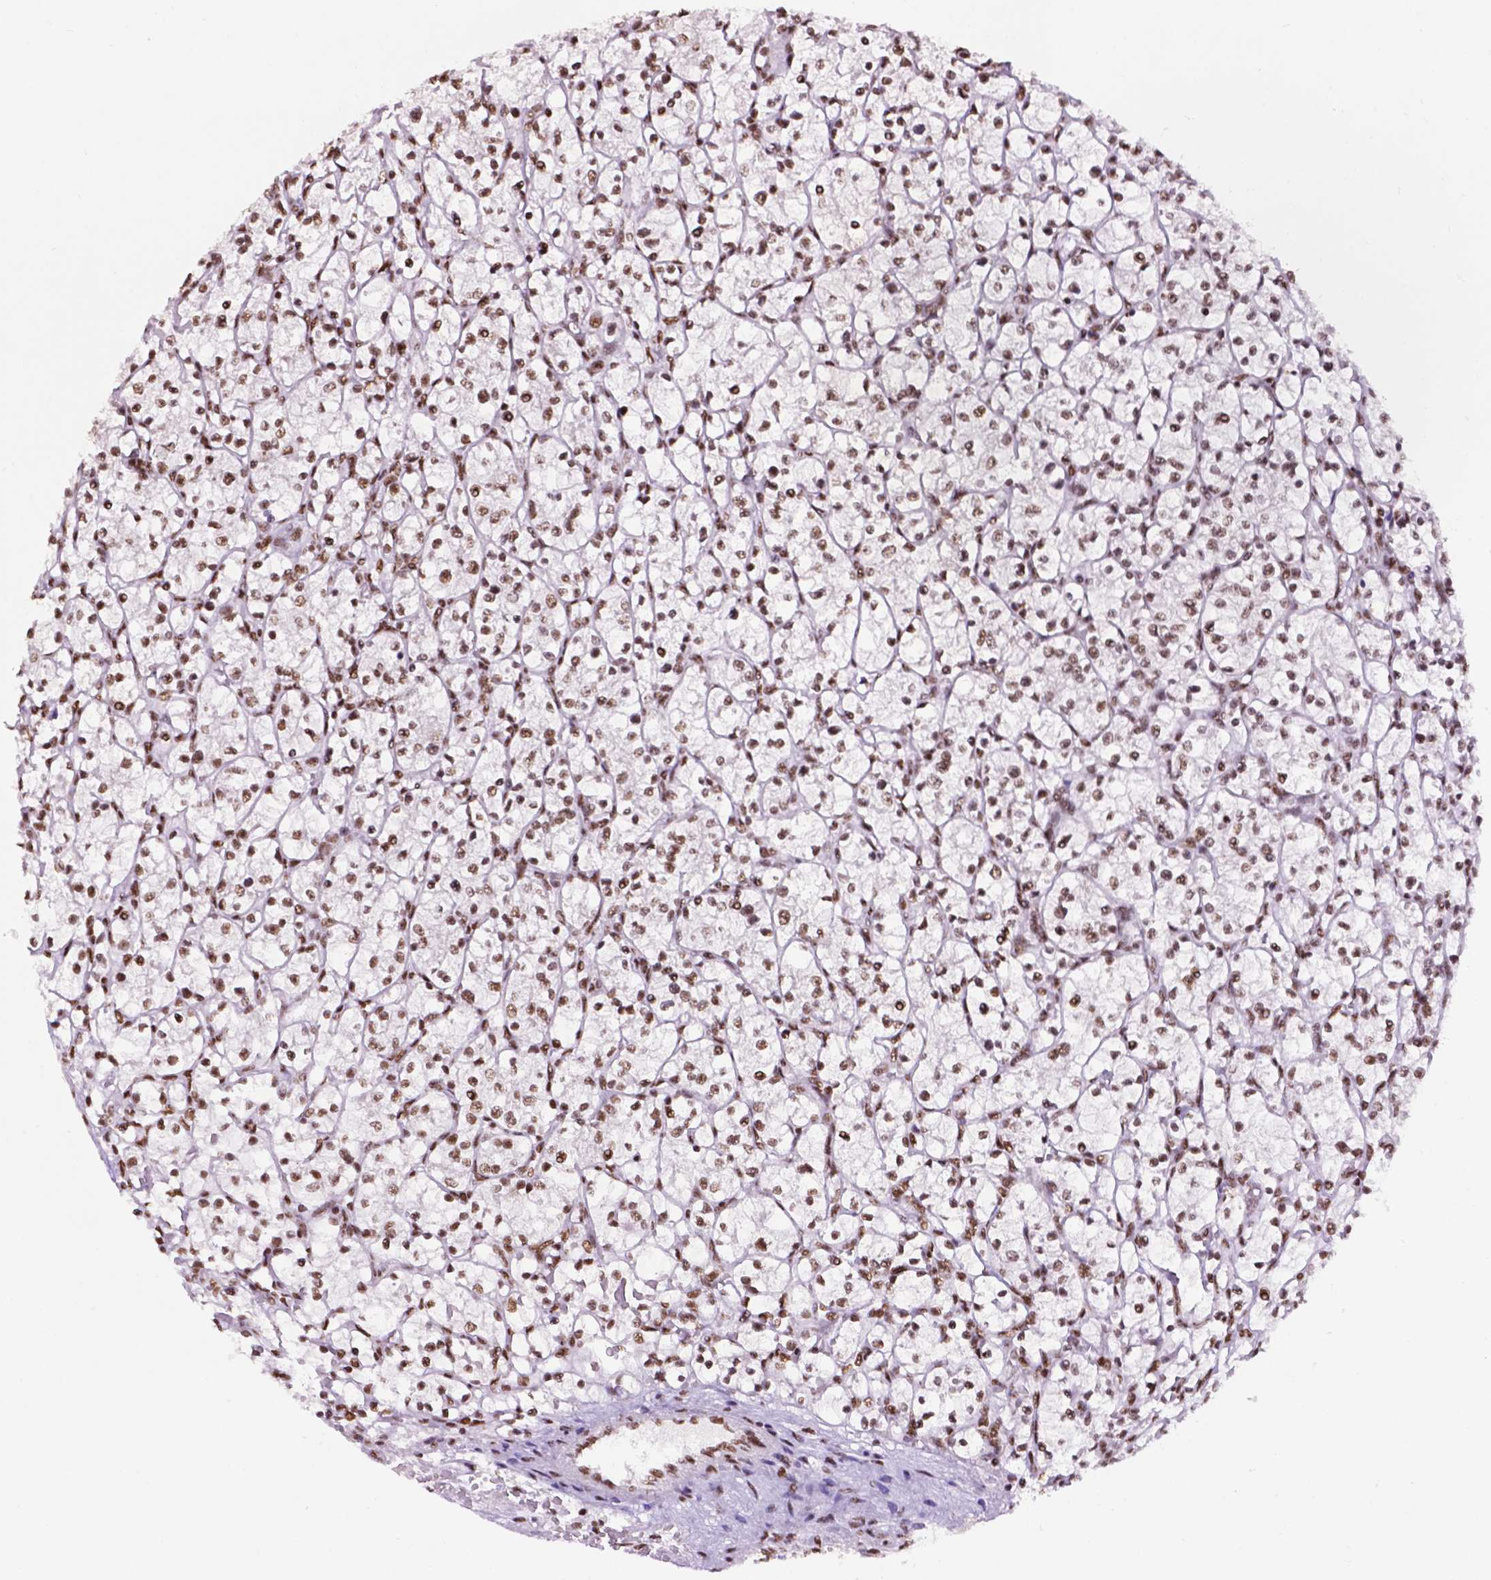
{"staining": {"intensity": "moderate", "quantity": ">75%", "location": "nuclear"}, "tissue": "renal cancer", "cell_type": "Tumor cells", "image_type": "cancer", "snomed": [{"axis": "morphology", "description": "Adenocarcinoma, NOS"}, {"axis": "topography", "description": "Kidney"}], "caption": "Renal cancer (adenocarcinoma) stained for a protein (brown) shows moderate nuclear positive positivity in about >75% of tumor cells.", "gene": "CCAR2", "patient": {"sex": "female", "age": 64}}